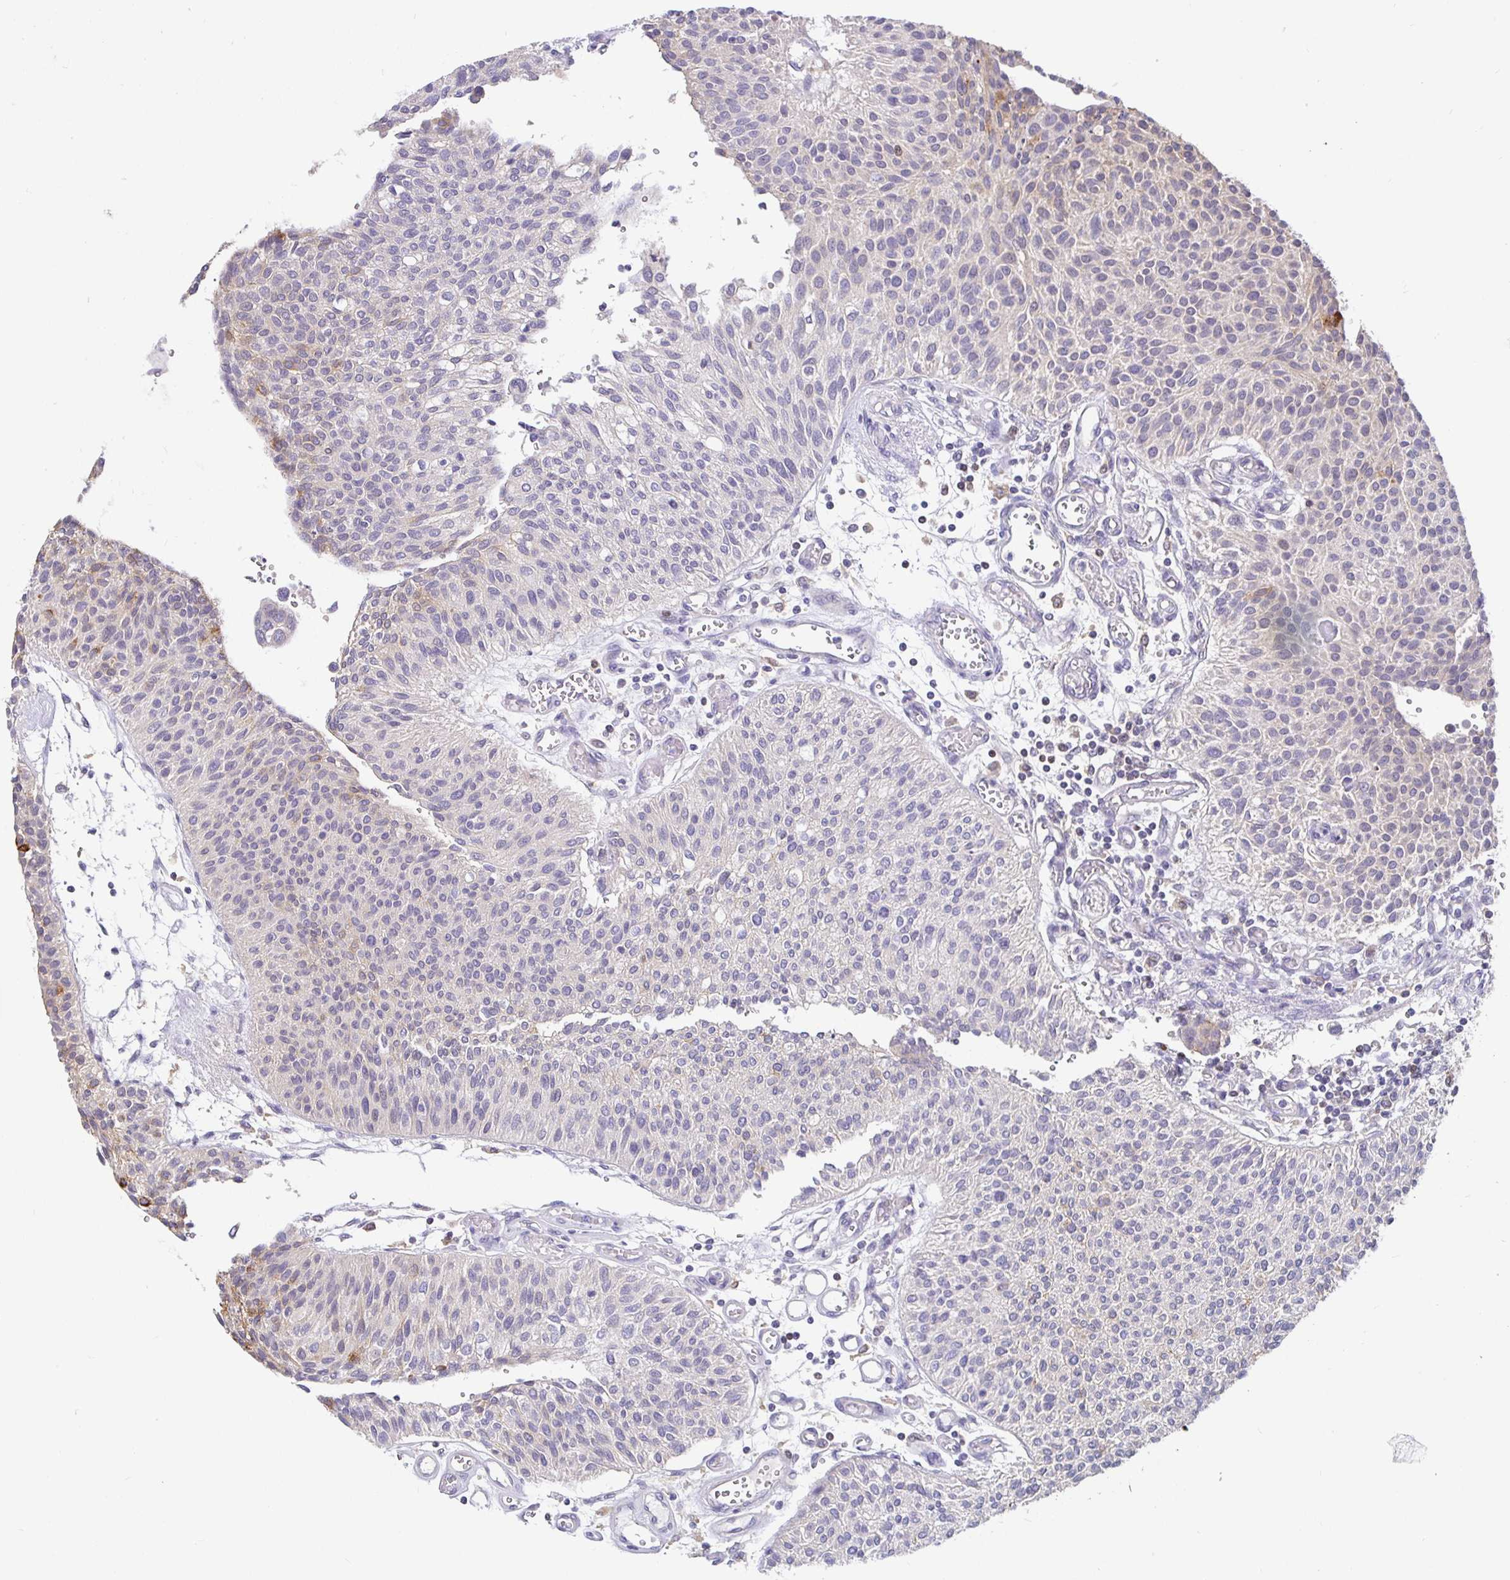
{"staining": {"intensity": "weak", "quantity": "<25%", "location": "cytoplasmic/membranous"}, "tissue": "urothelial cancer", "cell_type": "Tumor cells", "image_type": "cancer", "snomed": [{"axis": "morphology", "description": "Urothelial carcinoma, NOS"}, {"axis": "topography", "description": "Urinary bladder"}], "caption": "The micrograph displays no significant staining in tumor cells of urothelial cancer.", "gene": "SATB1", "patient": {"sex": "male", "age": 55}}